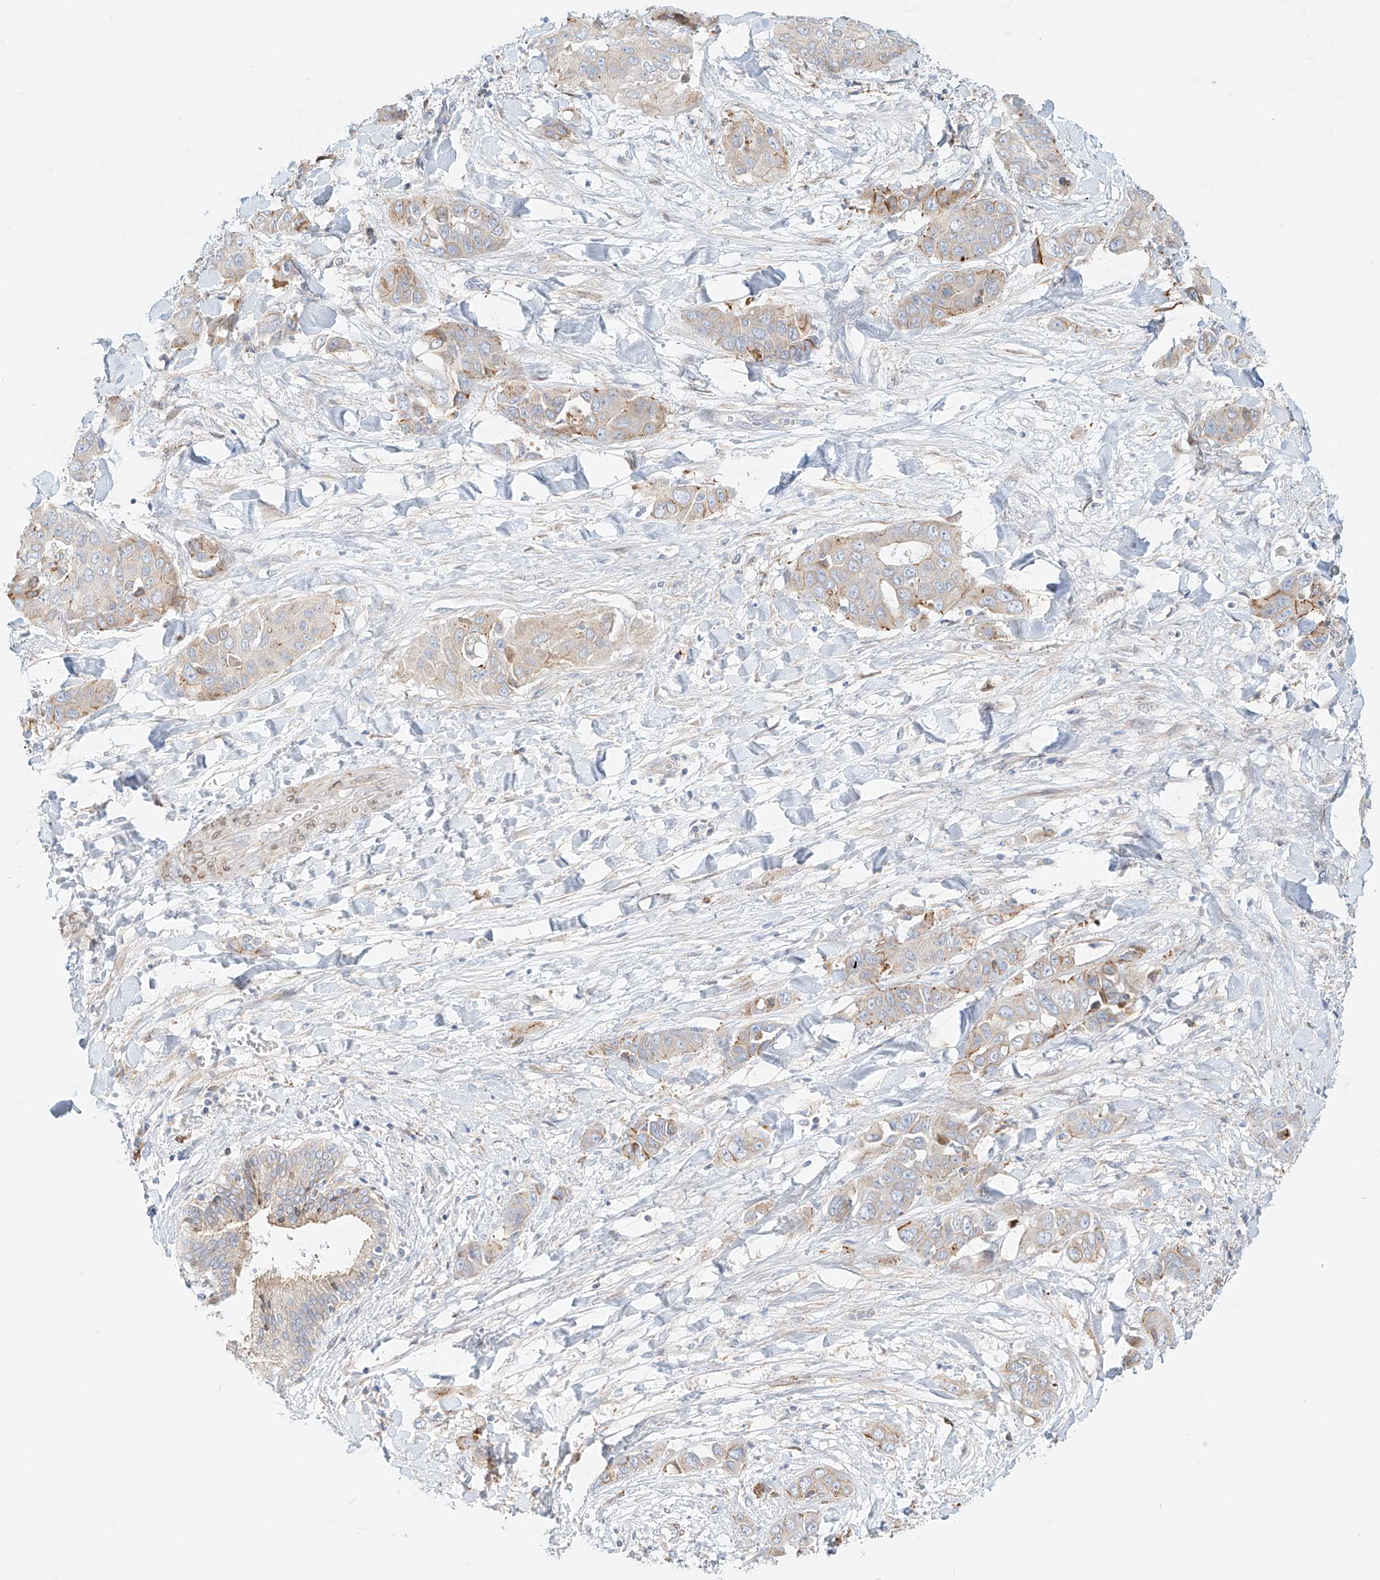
{"staining": {"intensity": "weak", "quantity": "25%-75%", "location": "cytoplasmic/membranous"}, "tissue": "liver cancer", "cell_type": "Tumor cells", "image_type": "cancer", "snomed": [{"axis": "morphology", "description": "Cholangiocarcinoma"}, {"axis": "topography", "description": "Liver"}], "caption": "Immunohistochemistry micrograph of neoplastic tissue: human cholangiocarcinoma (liver) stained using immunohistochemistry displays low levels of weak protein expression localized specifically in the cytoplasmic/membranous of tumor cells, appearing as a cytoplasmic/membranous brown color.", "gene": "PCYOX1", "patient": {"sex": "female", "age": 52}}